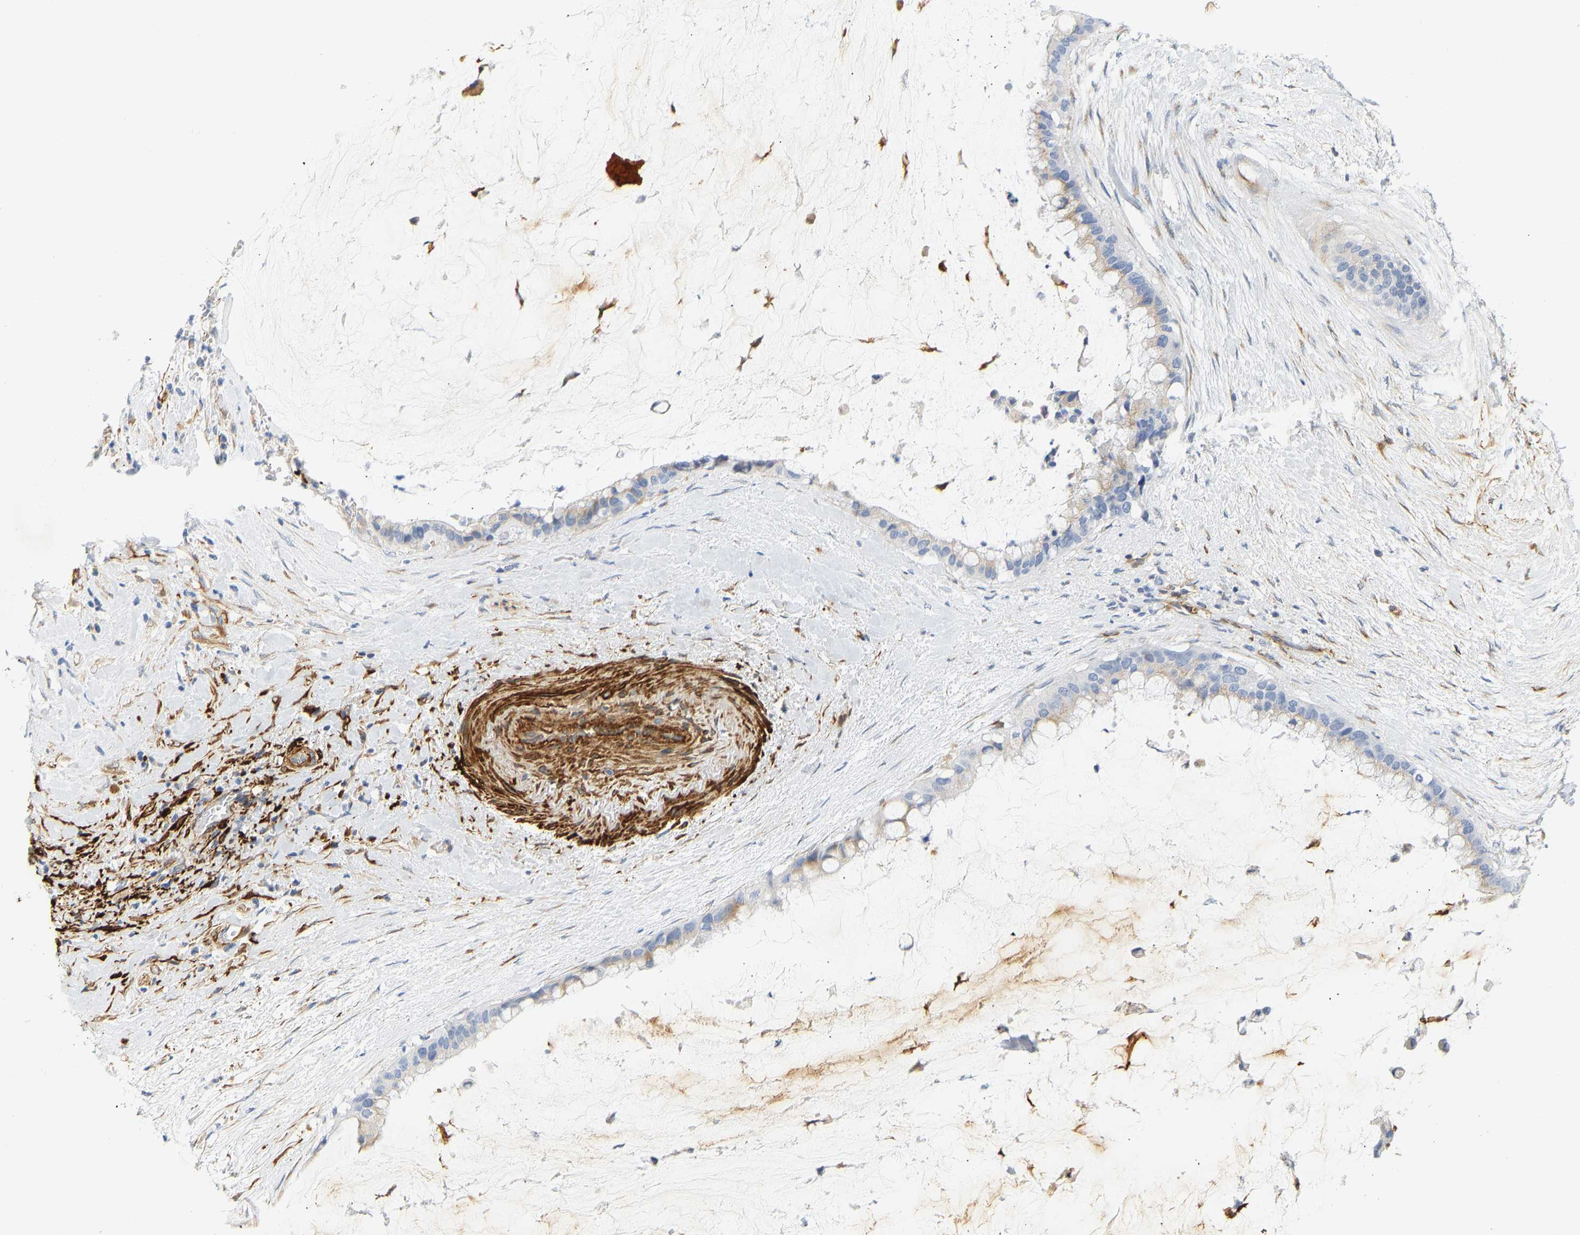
{"staining": {"intensity": "moderate", "quantity": "<25%", "location": "cytoplasmic/membranous"}, "tissue": "pancreatic cancer", "cell_type": "Tumor cells", "image_type": "cancer", "snomed": [{"axis": "morphology", "description": "Adenocarcinoma, NOS"}, {"axis": "topography", "description": "Pancreas"}], "caption": "The image demonstrates staining of pancreatic cancer, revealing moderate cytoplasmic/membranous protein staining (brown color) within tumor cells. The staining was performed using DAB to visualize the protein expression in brown, while the nuclei were stained in blue with hematoxylin (Magnification: 20x).", "gene": "SLC30A7", "patient": {"sex": "male", "age": 41}}